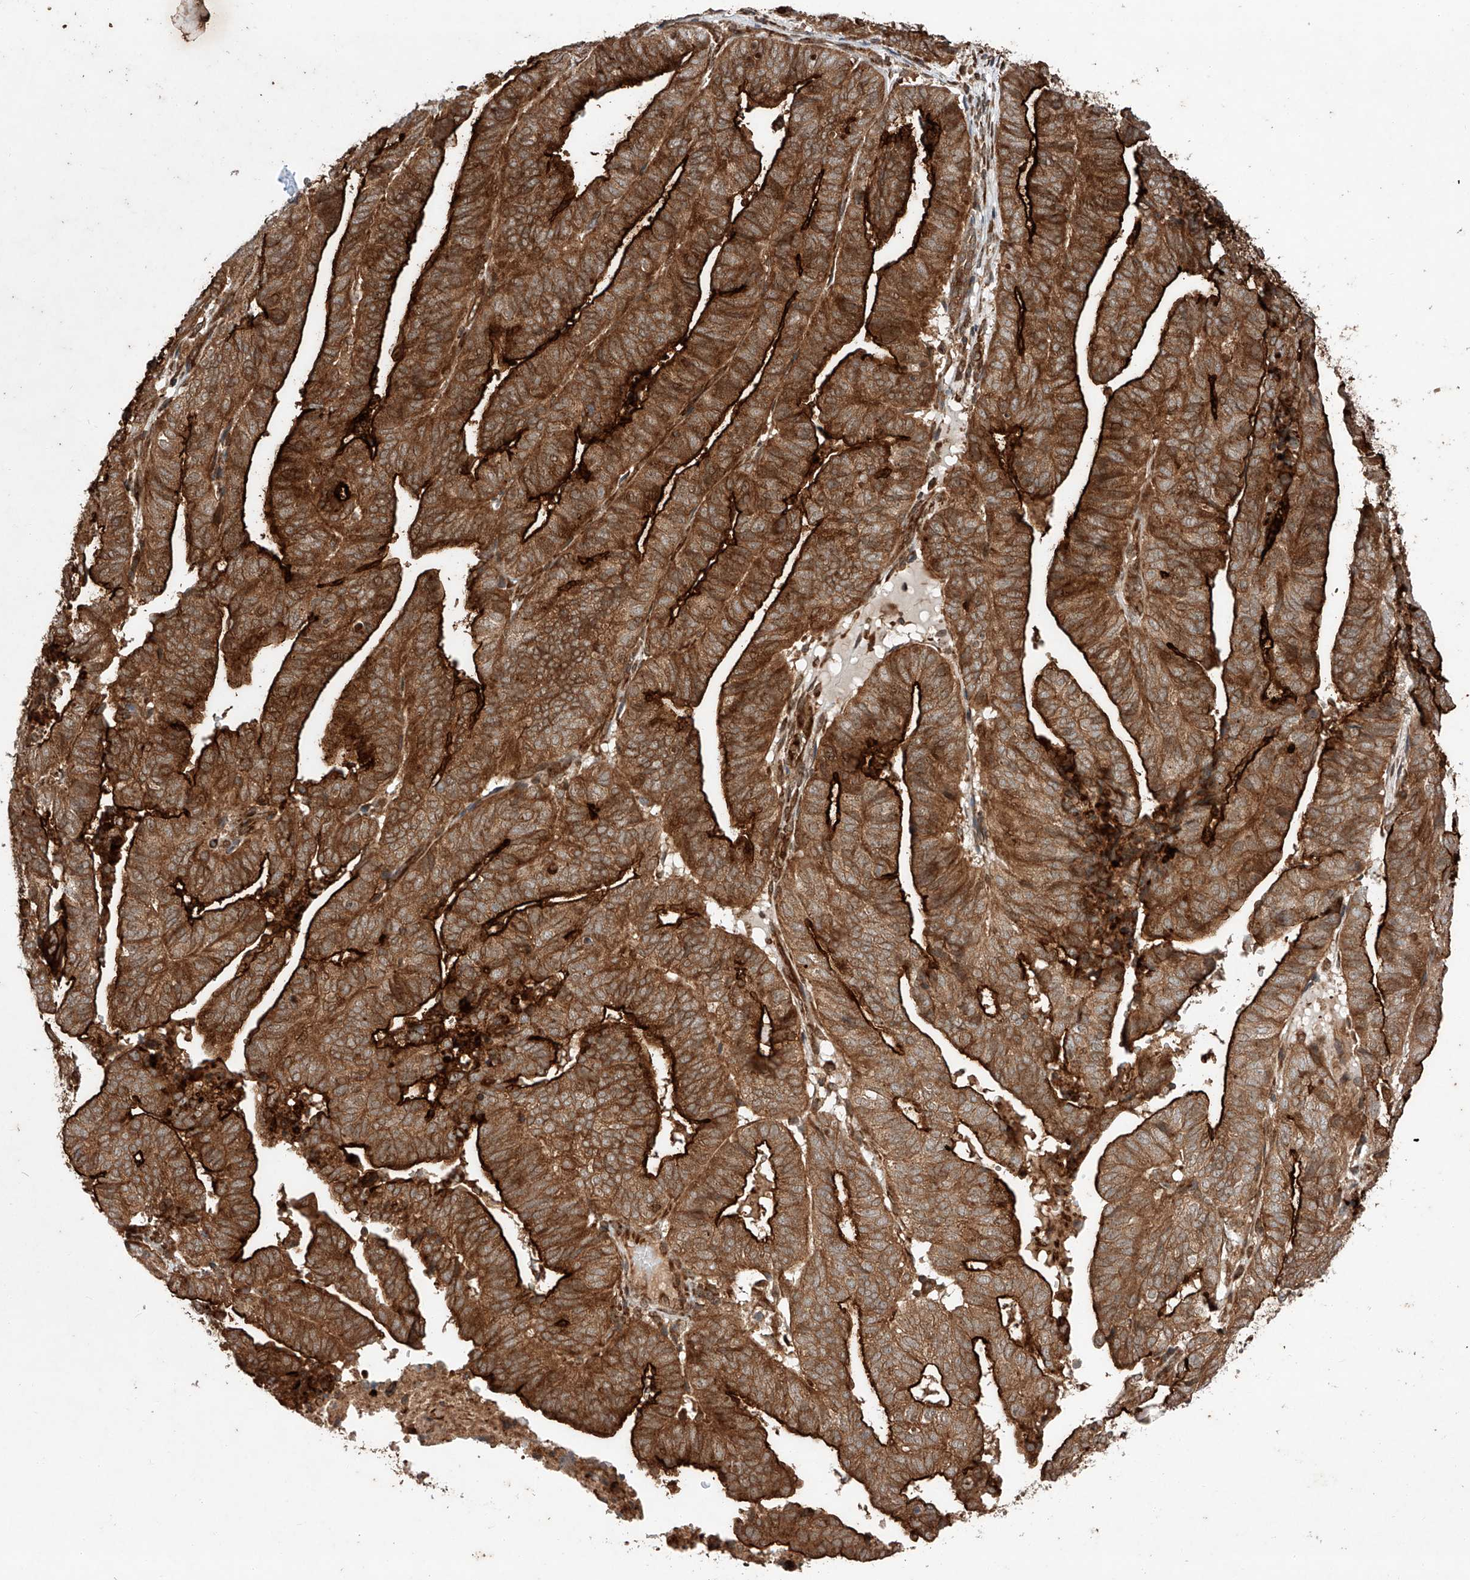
{"staining": {"intensity": "strong", "quantity": ">75%", "location": "cytoplasmic/membranous"}, "tissue": "endometrial cancer", "cell_type": "Tumor cells", "image_type": "cancer", "snomed": [{"axis": "morphology", "description": "Adenocarcinoma, NOS"}, {"axis": "topography", "description": "Uterus"}], "caption": "Endometrial adenocarcinoma stained with DAB (3,3'-diaminobenzidine) immunohistochemistry (IHC) exhibits high levels of strong cytoplasmic/membranous staining in approximately >75% of tumor cells.", "gene": "ZFP28", "patient": {"sex": "female", "age": 77}}